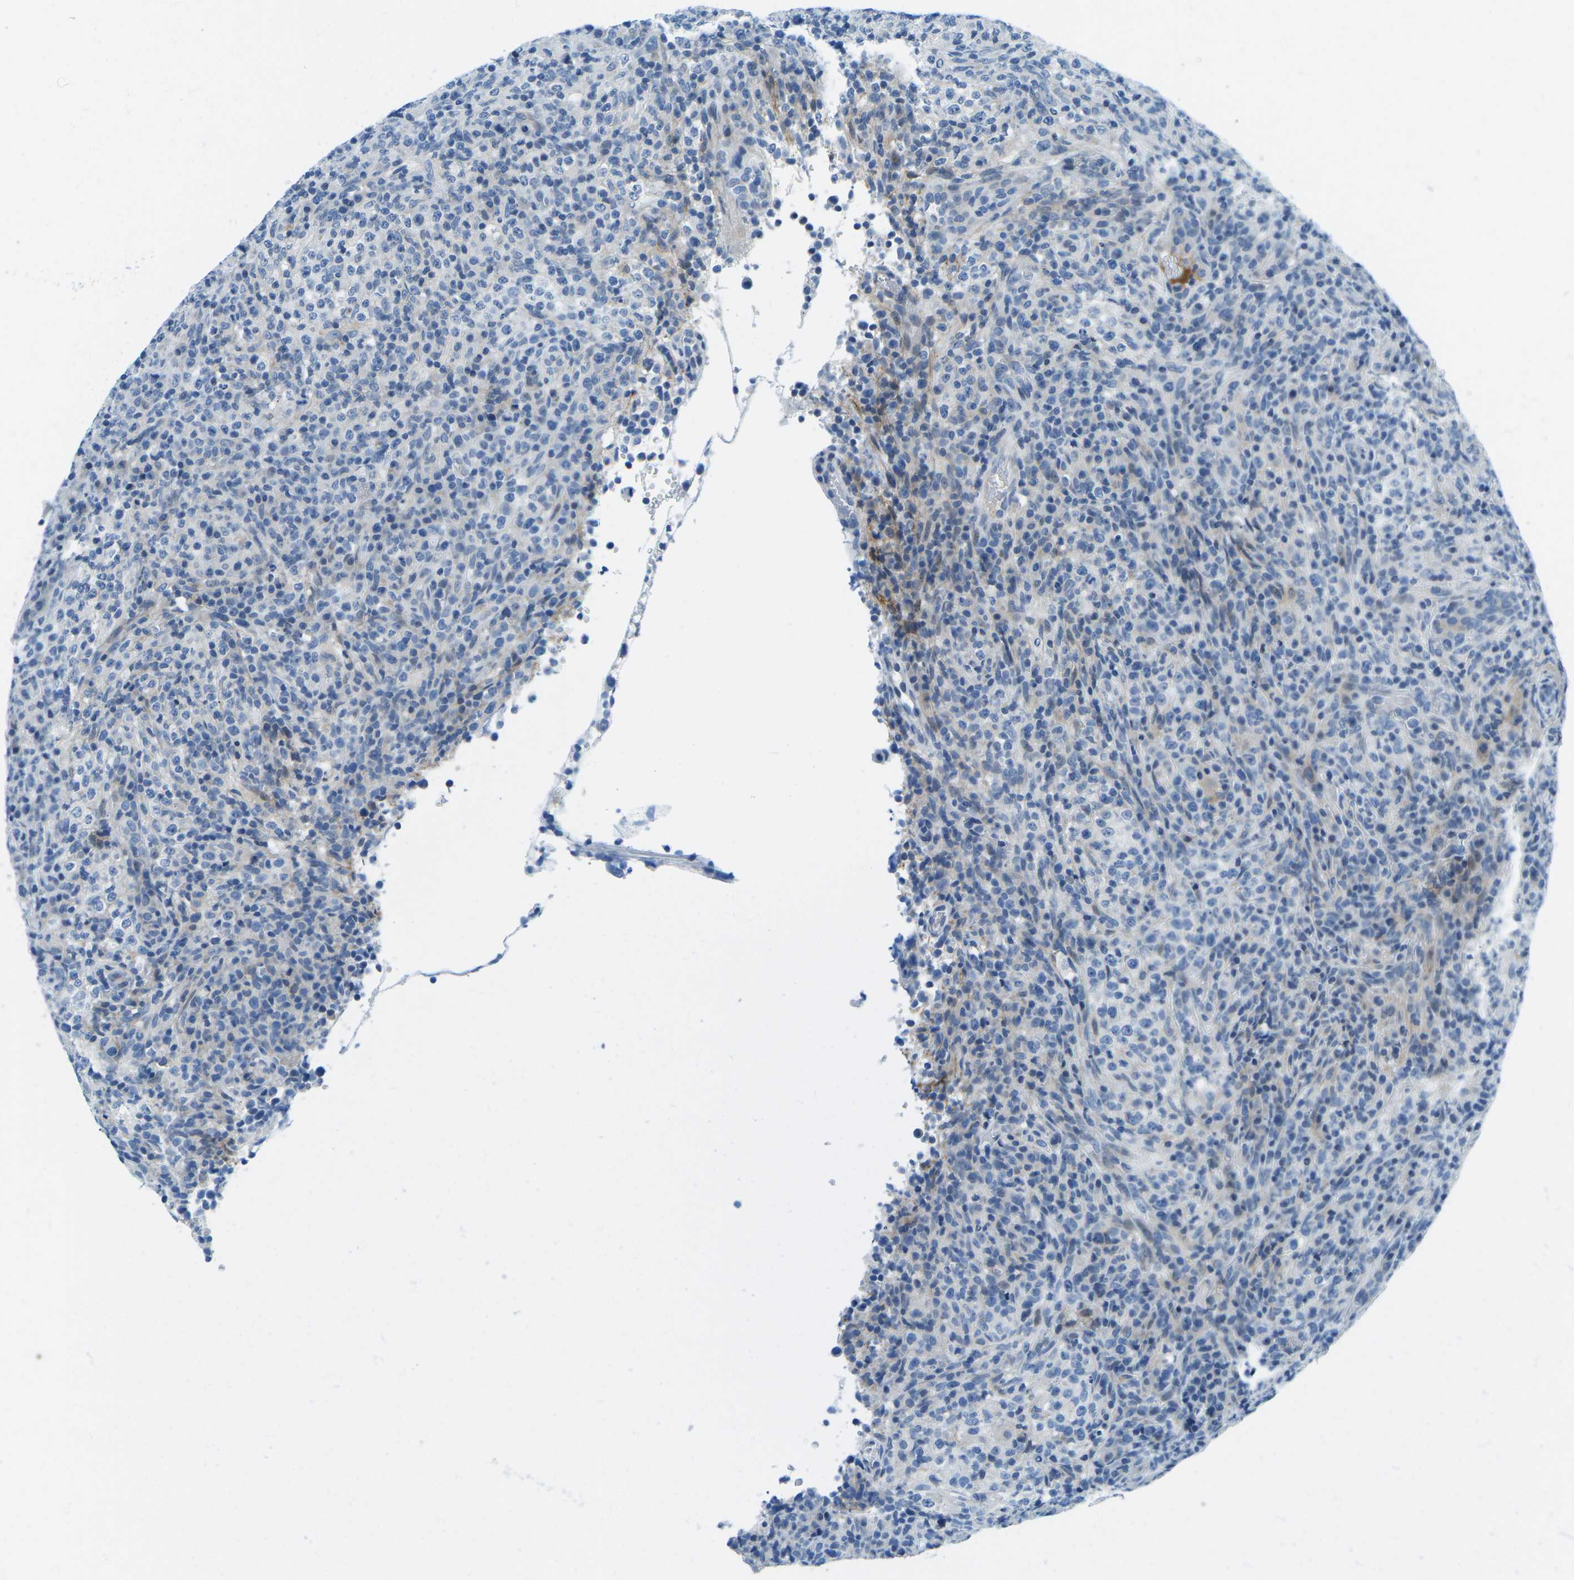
{"staining": {"intensity": "negative", "quantity": "none", "location": "none"}, "tissue": "lymphoma", "cell_type": "Tumor cells", "image_type": "cancer", "snomed": [{"axis": "morphology", "description": "Malignant lymphoma, non-Hodgkin's type, High grade"}, {"axis": "topography", "description": "Lymph node"}], "caption": "This micrograph is of lymphoma stained with immunohistochemistry to label a protein in brown with the nuclei are counter-stained blue. There is no positivity in tumor cells. (DAB (3,3'-diaminobenzidine) immunohistochemistry visualized using brightfield microscopy, high magnification).", "gene": "CFB", "patient": {"sex": "female", "age": 76}}